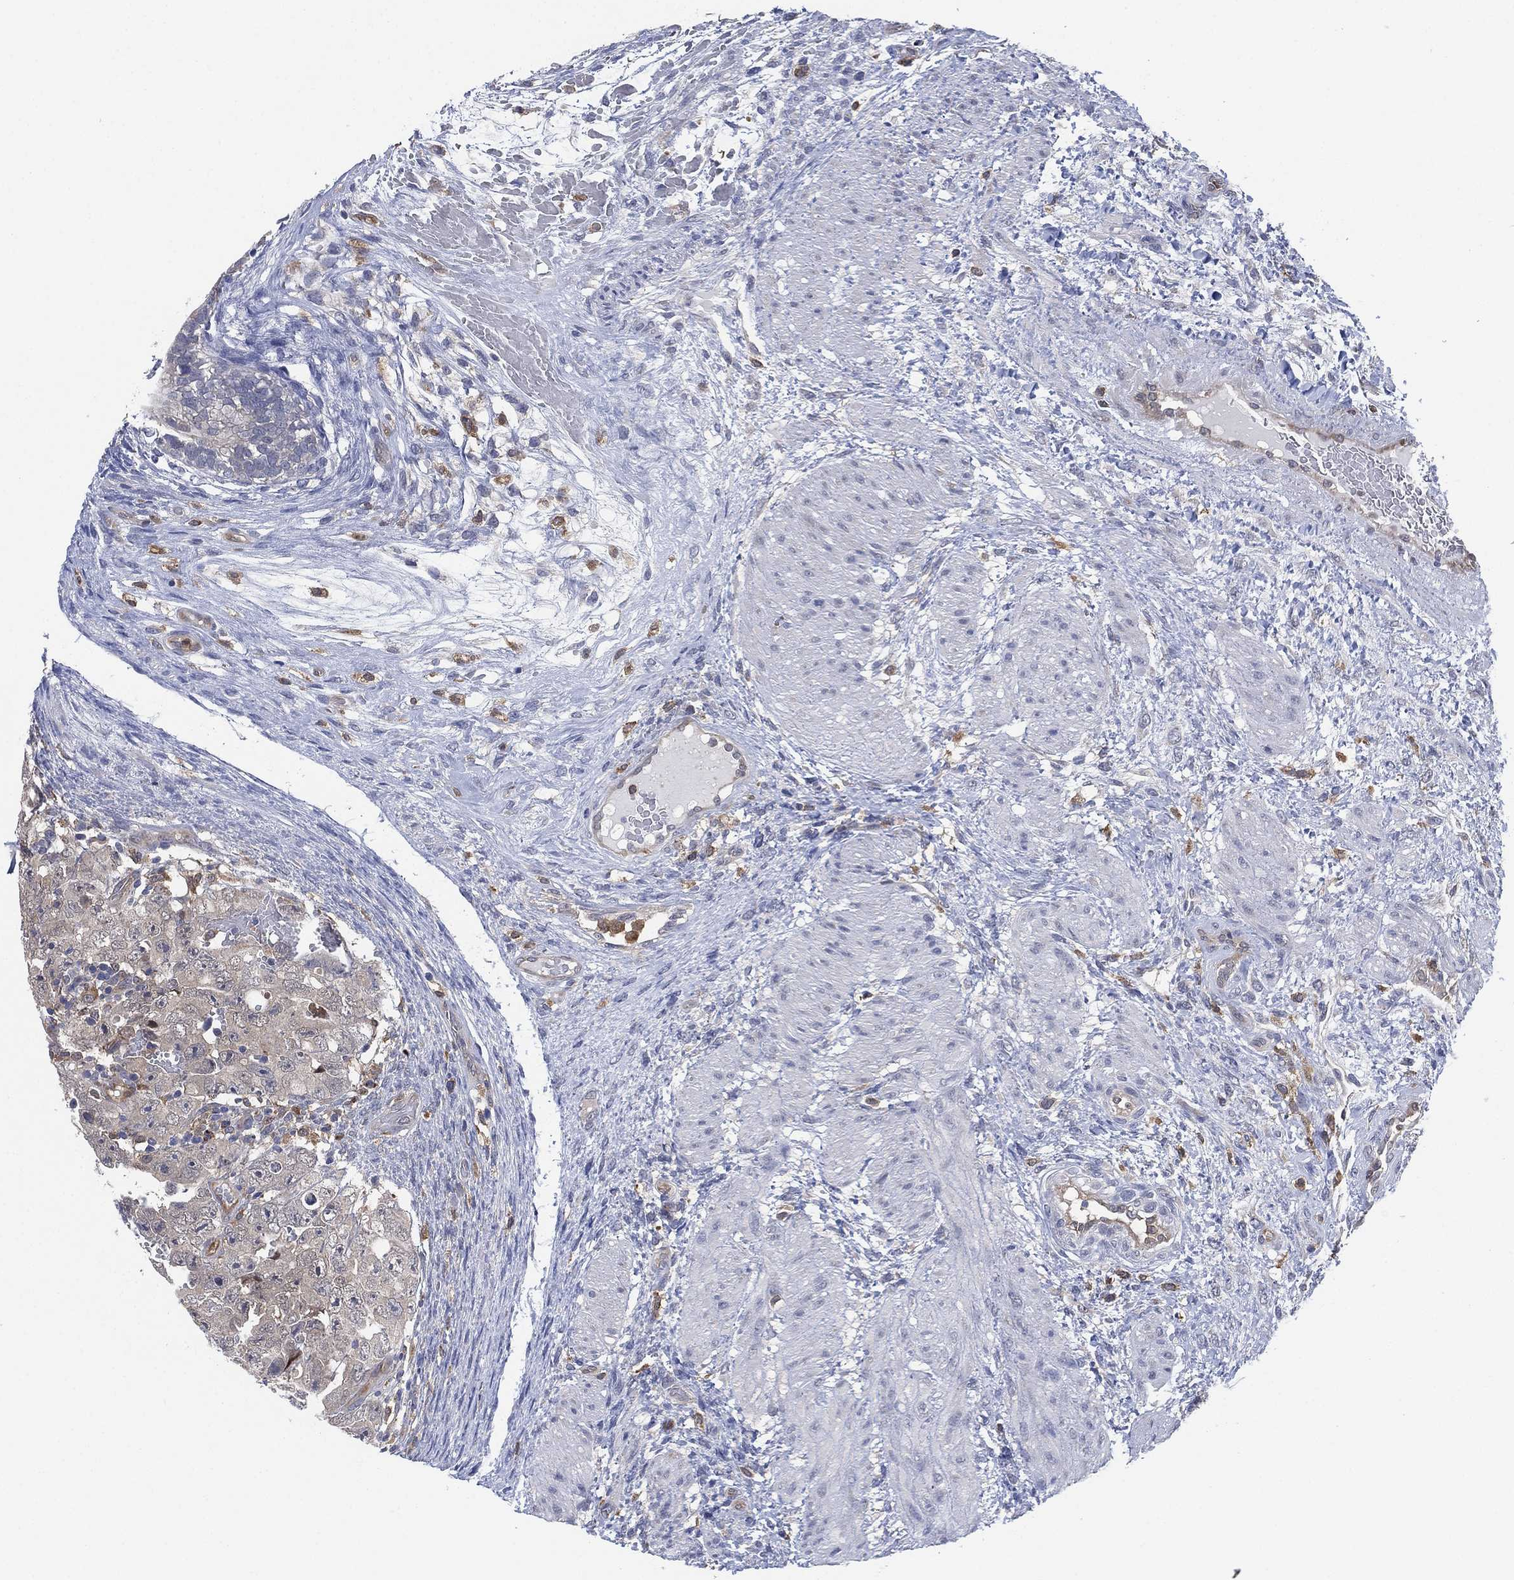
{"staining": {"intensity": "negative", "quantity": "none", "location": "none"}, "tissue": "testis cancer", "cell_type": "Tumor cells", "image_type": "cancer", "snomed": [{"axis": "morphology", "description": "Normal tissue, NOS"}, {"axis": "morphology", "description": "Carcinoma, Embryonal, NOS"}, {"axis": "topography", "description": "Testis"}, {"axis": "topography", "description": "Epididymis"}], "caption": "Tumor cells are negative for protein expression in human testis cancer (embryonal carcinoma). Brightfield microscopy of IHC stained with DAB (3,3'-diaminobenzidine) (brown) and hematoxylin (blue), captured at high magnification.", "gene": "FES", "patient": {"sex": "male", "age": 24}}